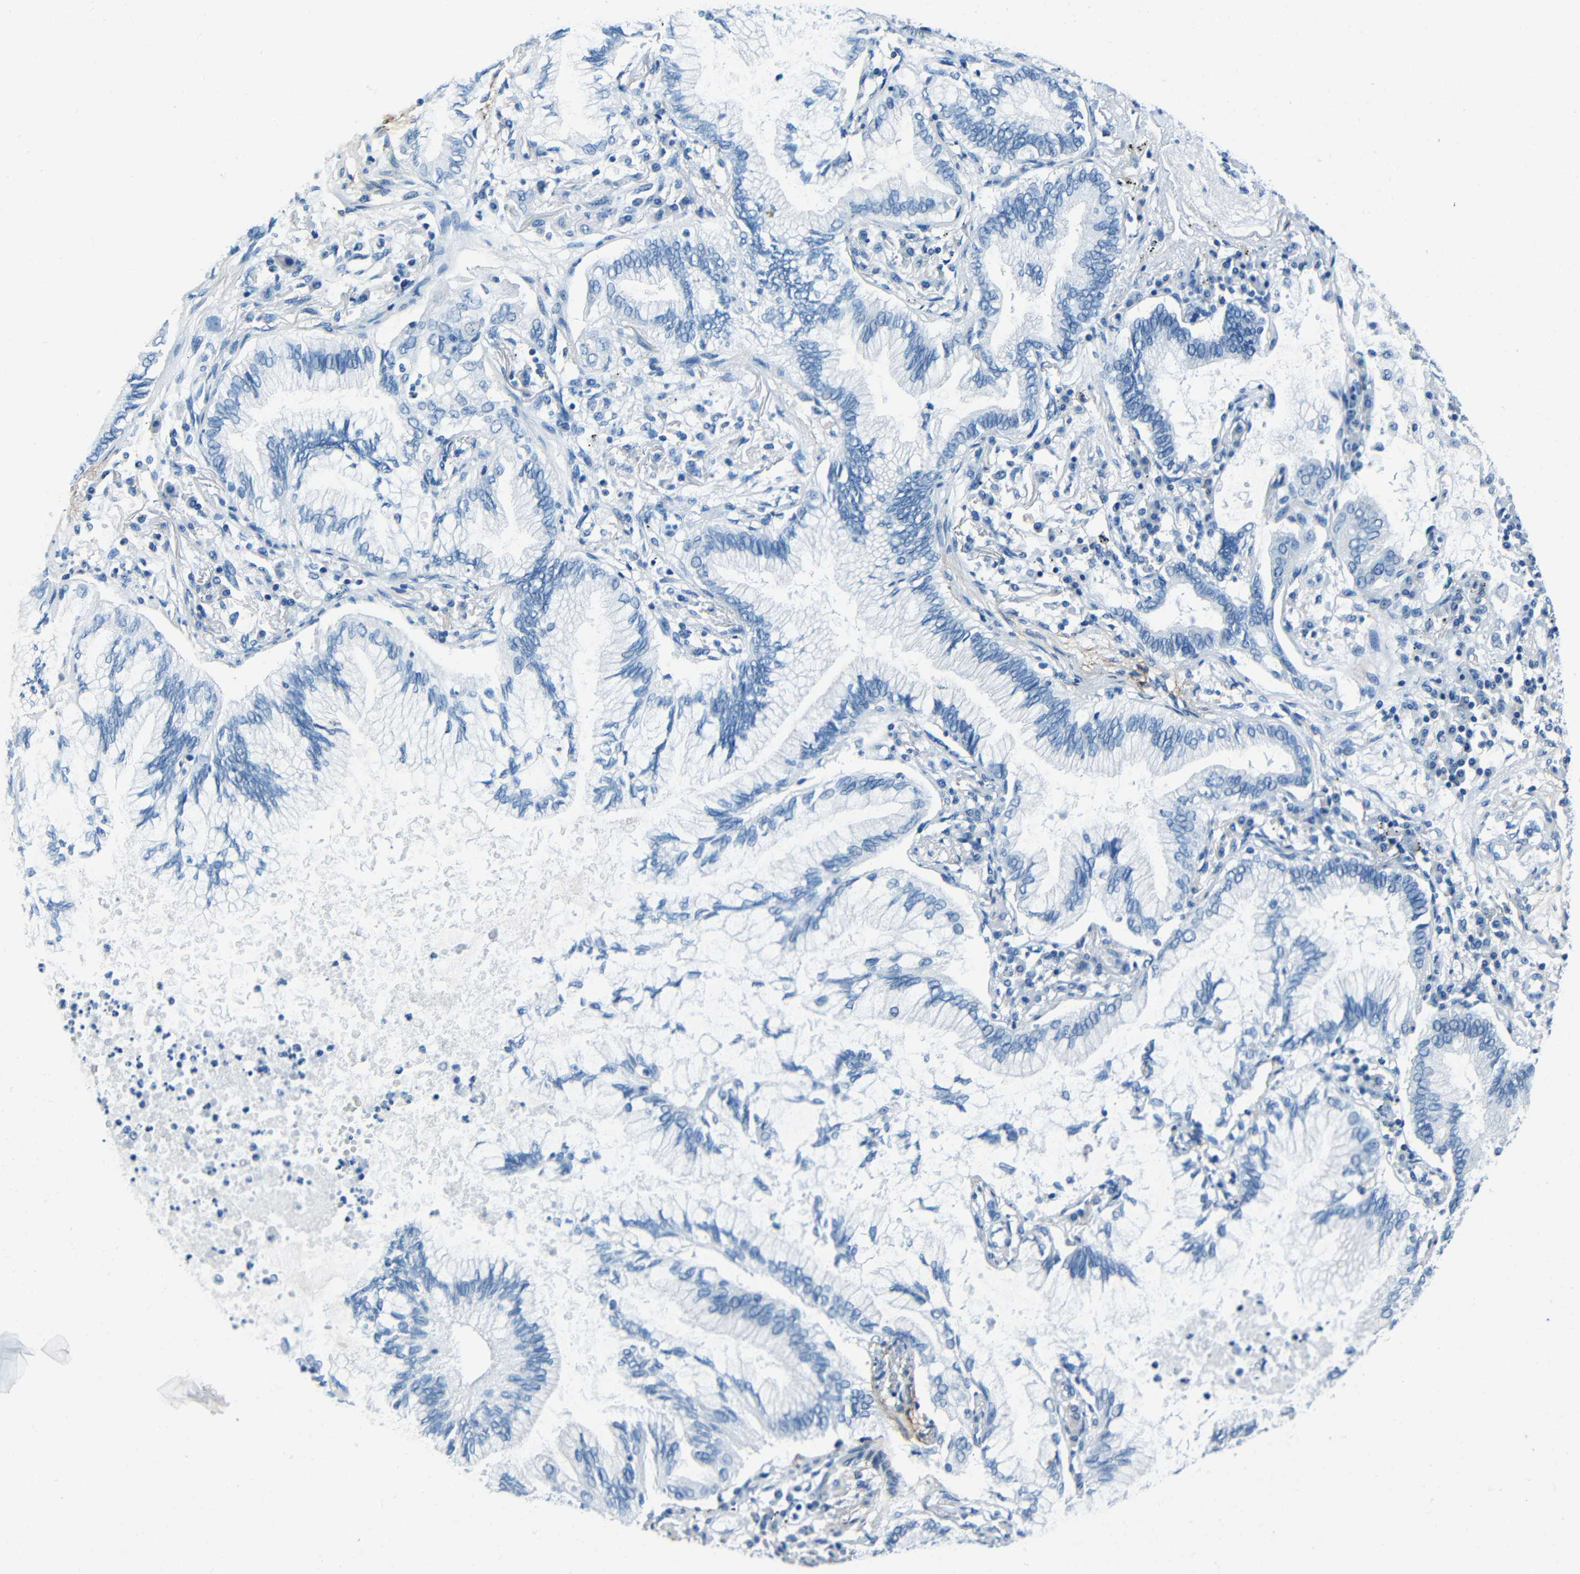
{"staining": {"intensity": "negative", "quantity": "none", "location": "none"}, "tissue": "lung cancer", "cell_type": "Tumor cells", "image_type": "cancer", "snomed": [{"axis": "morphology", "description": "Normal tissue, NOS"}, {"axis": "morphology", "description": "Adenocarcinoma, NOS"}, {"axis": "topography", "description": "Bronchus"}, {"axis": "topography", "description": "Lung"}], "caption": "There is no significant staining in tumor cells of adenocarcinoma (lung). (DAB IHC visualized using brightfield microscopy, high magnification).", "gene": "FBN2", "patient": {"sex": "female", "age": 70}}